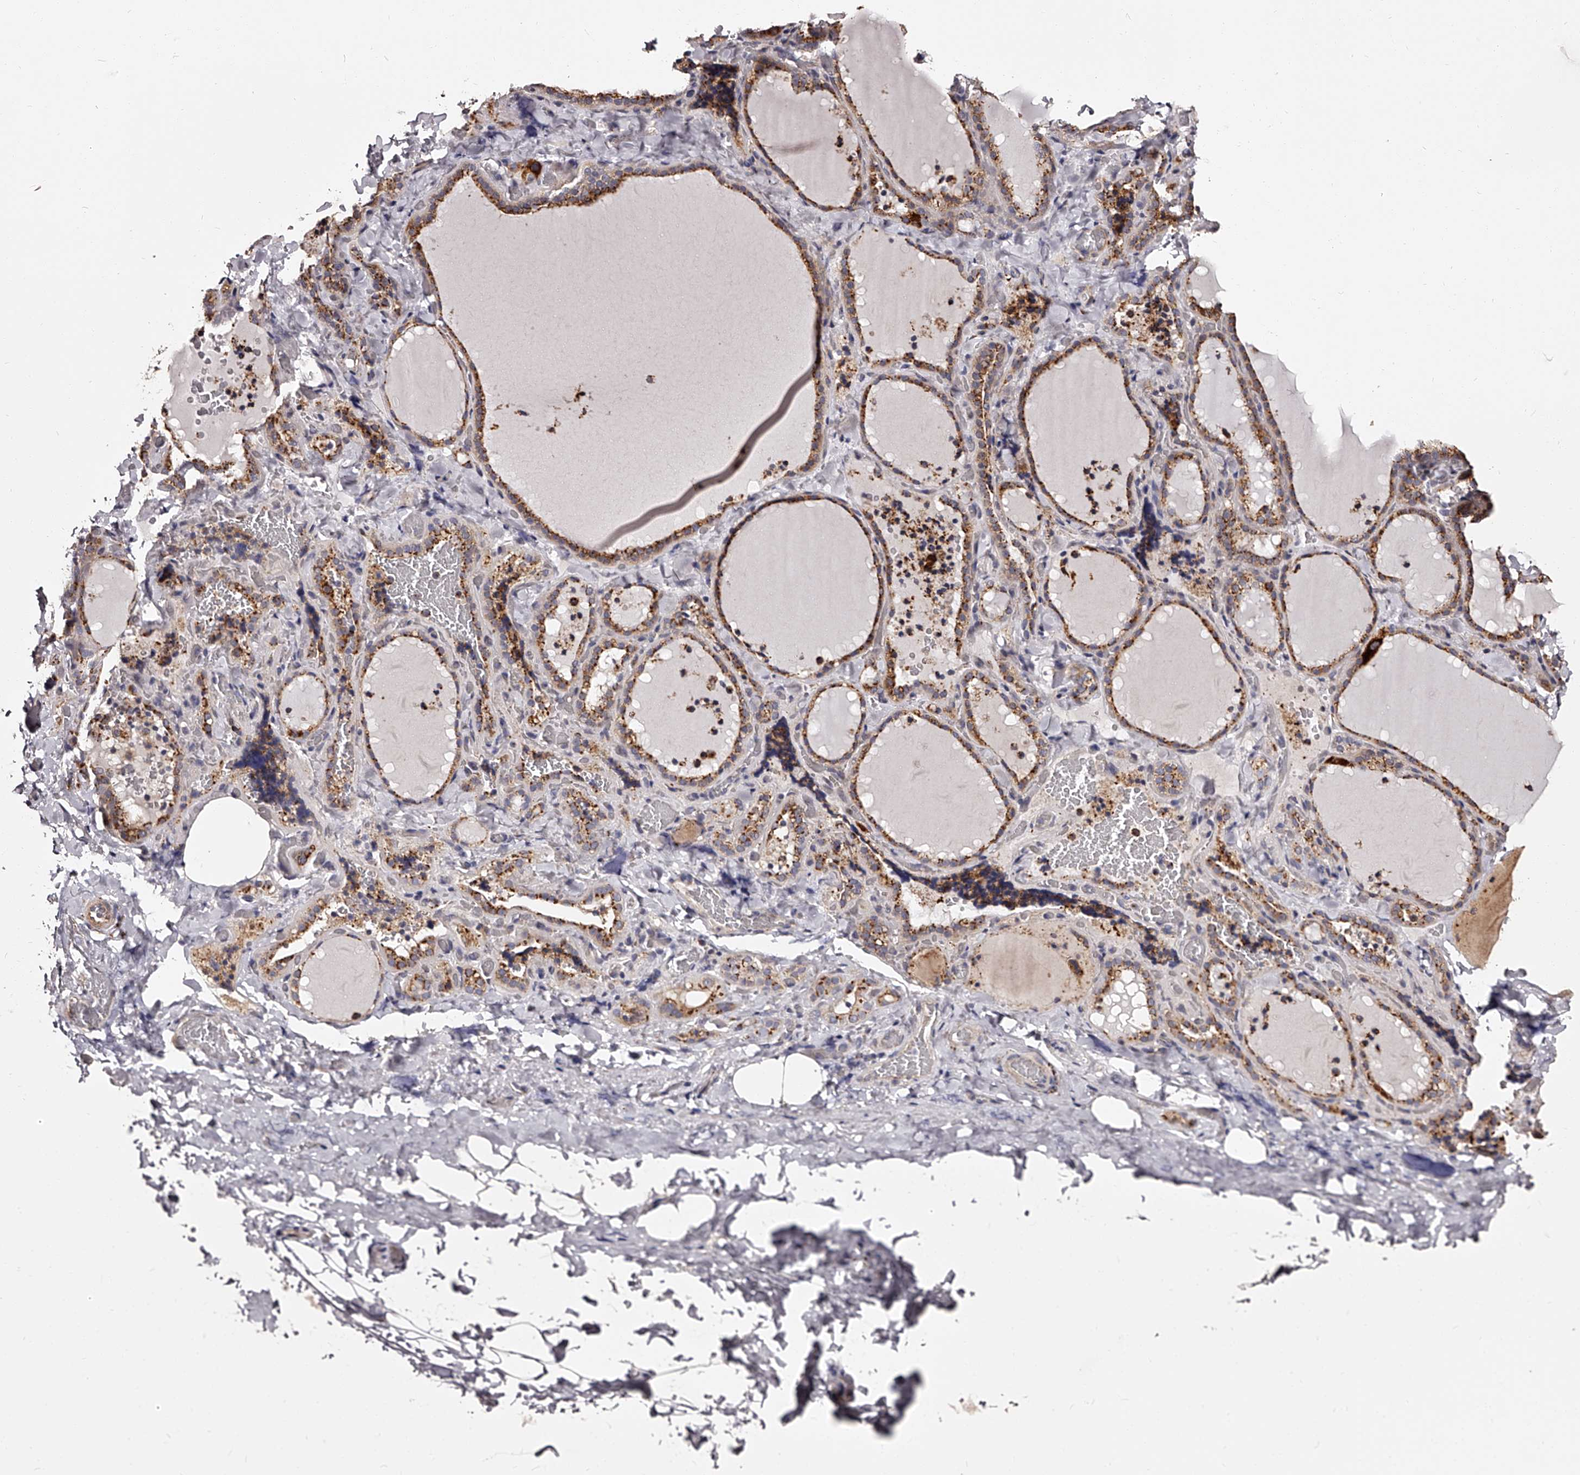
{"staining": {"intensity": "moderate", "quantity": ">75%", "location": "cytoplasmic/membranous"}, "tissue": "thyroid gland", "cell_type": "Glandular cells", "image_type": "normal", "snomed": [{"axis": "morphology", "description": "Normal tissue, NOS"}, {"axis": "topography", "description": "Thyroid gland"}], "caption": "Unremarkable thyroid gland was stained to show a protein in brown. There is medium levels of moderate cytoplasmic/membranous staining in about >75% of glandular cells. (DAB (3,3'-diaminobenzidine) IHC, brown staining for protein, blue staining for nuclei).", "gene": "RSC1A1", "patient": {"sex": "female", "age": 22}}